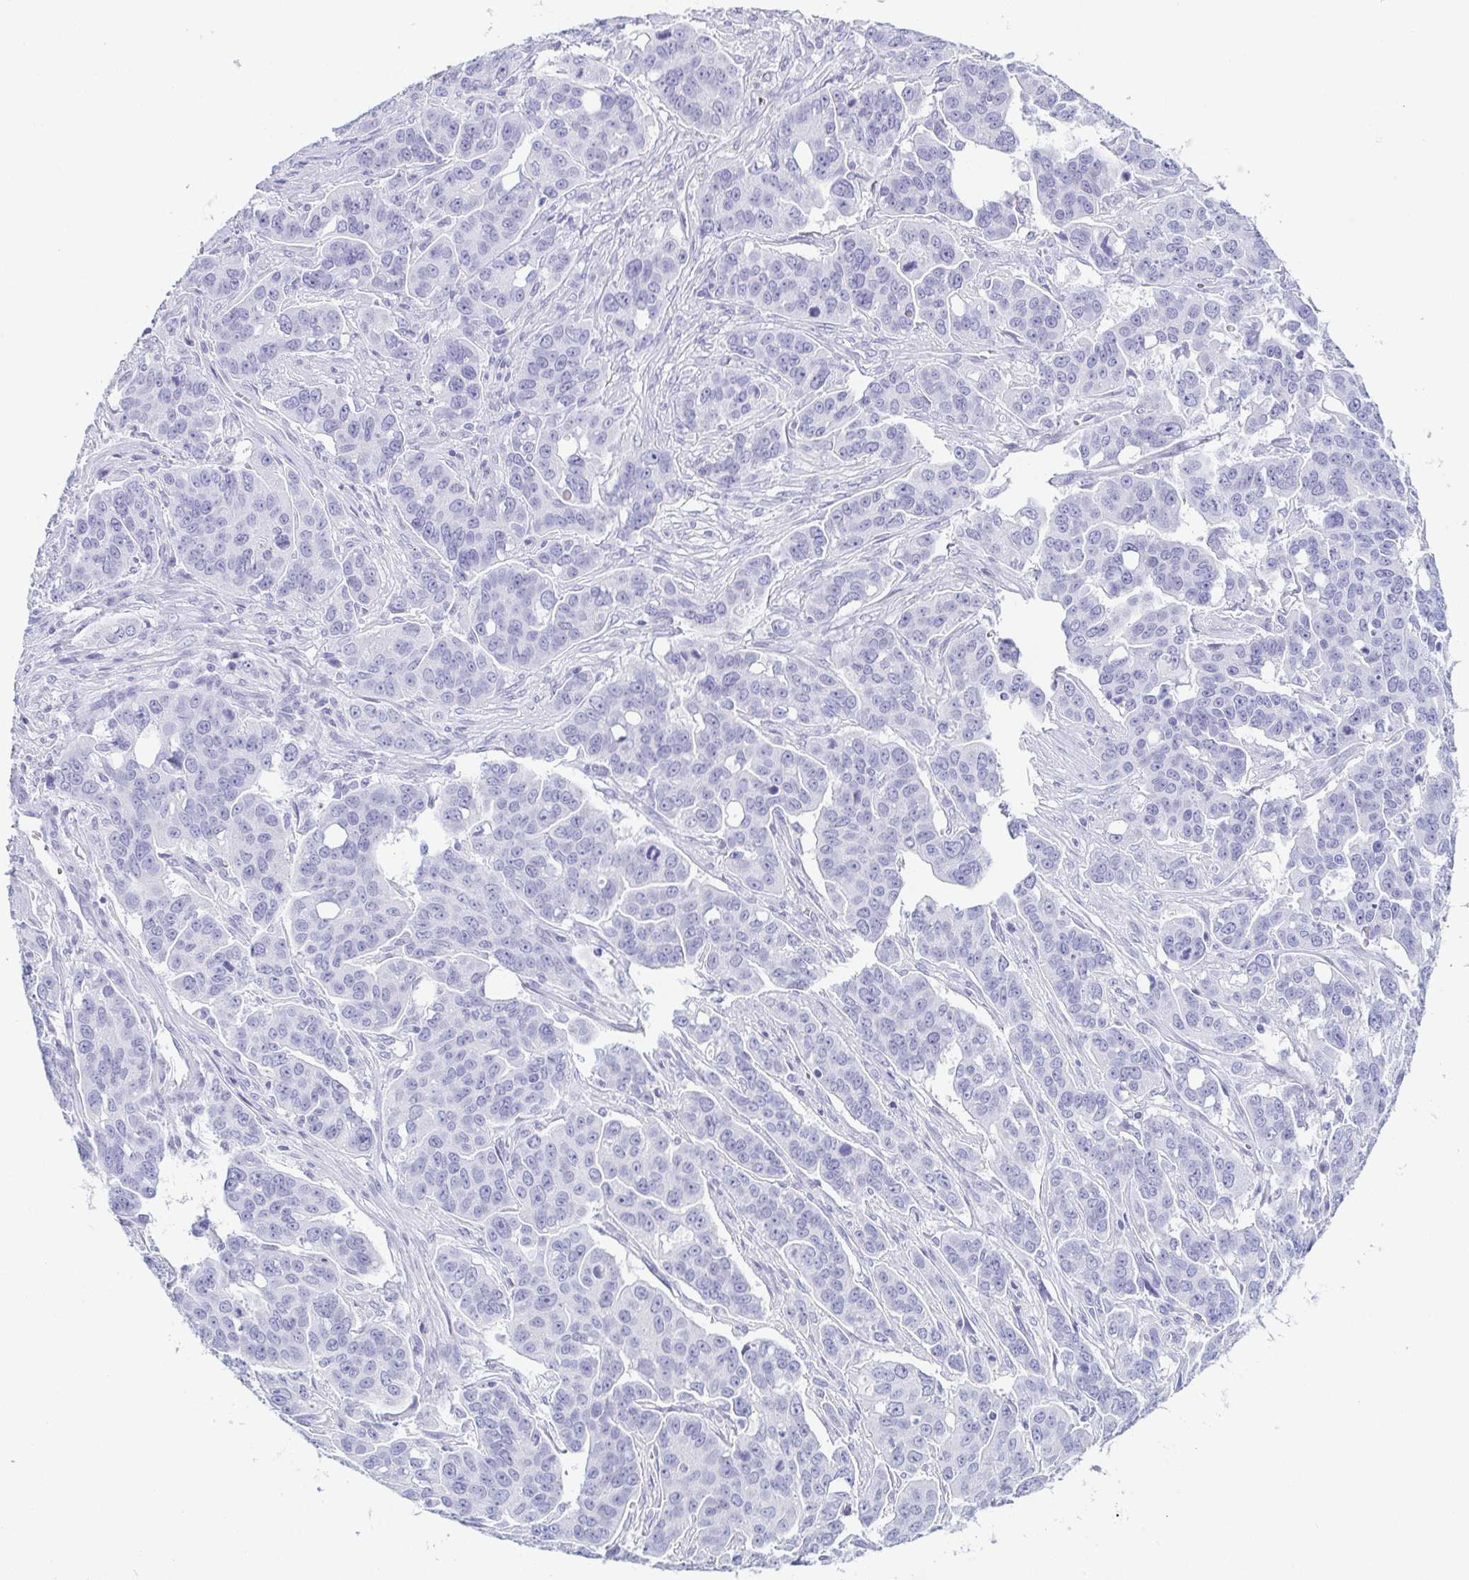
{"staining": {"intensity": "negative", "quantity": "none", "location": "none"}, "tissue": "ovarian cancer", "cell_type": "Tumor cells", "image_type": "cancer", "snomed": [{"axis": "morphology", "description": "Carcinoma, endometroid"}, {"axis": "topography", "description": "Ovary"}], "caption": "An immunohistochemistry image of ovarian cancer is shown. There is no staining in tumor cells of ovarian cancer. The staining was performed using DAB to visualize the protein expression in brown, while the nuclei were stained in blue with hematoxylin (Magnification: 20x).", "gene": "ZG16B", "patient": {"sex": "female", "age": 78}}